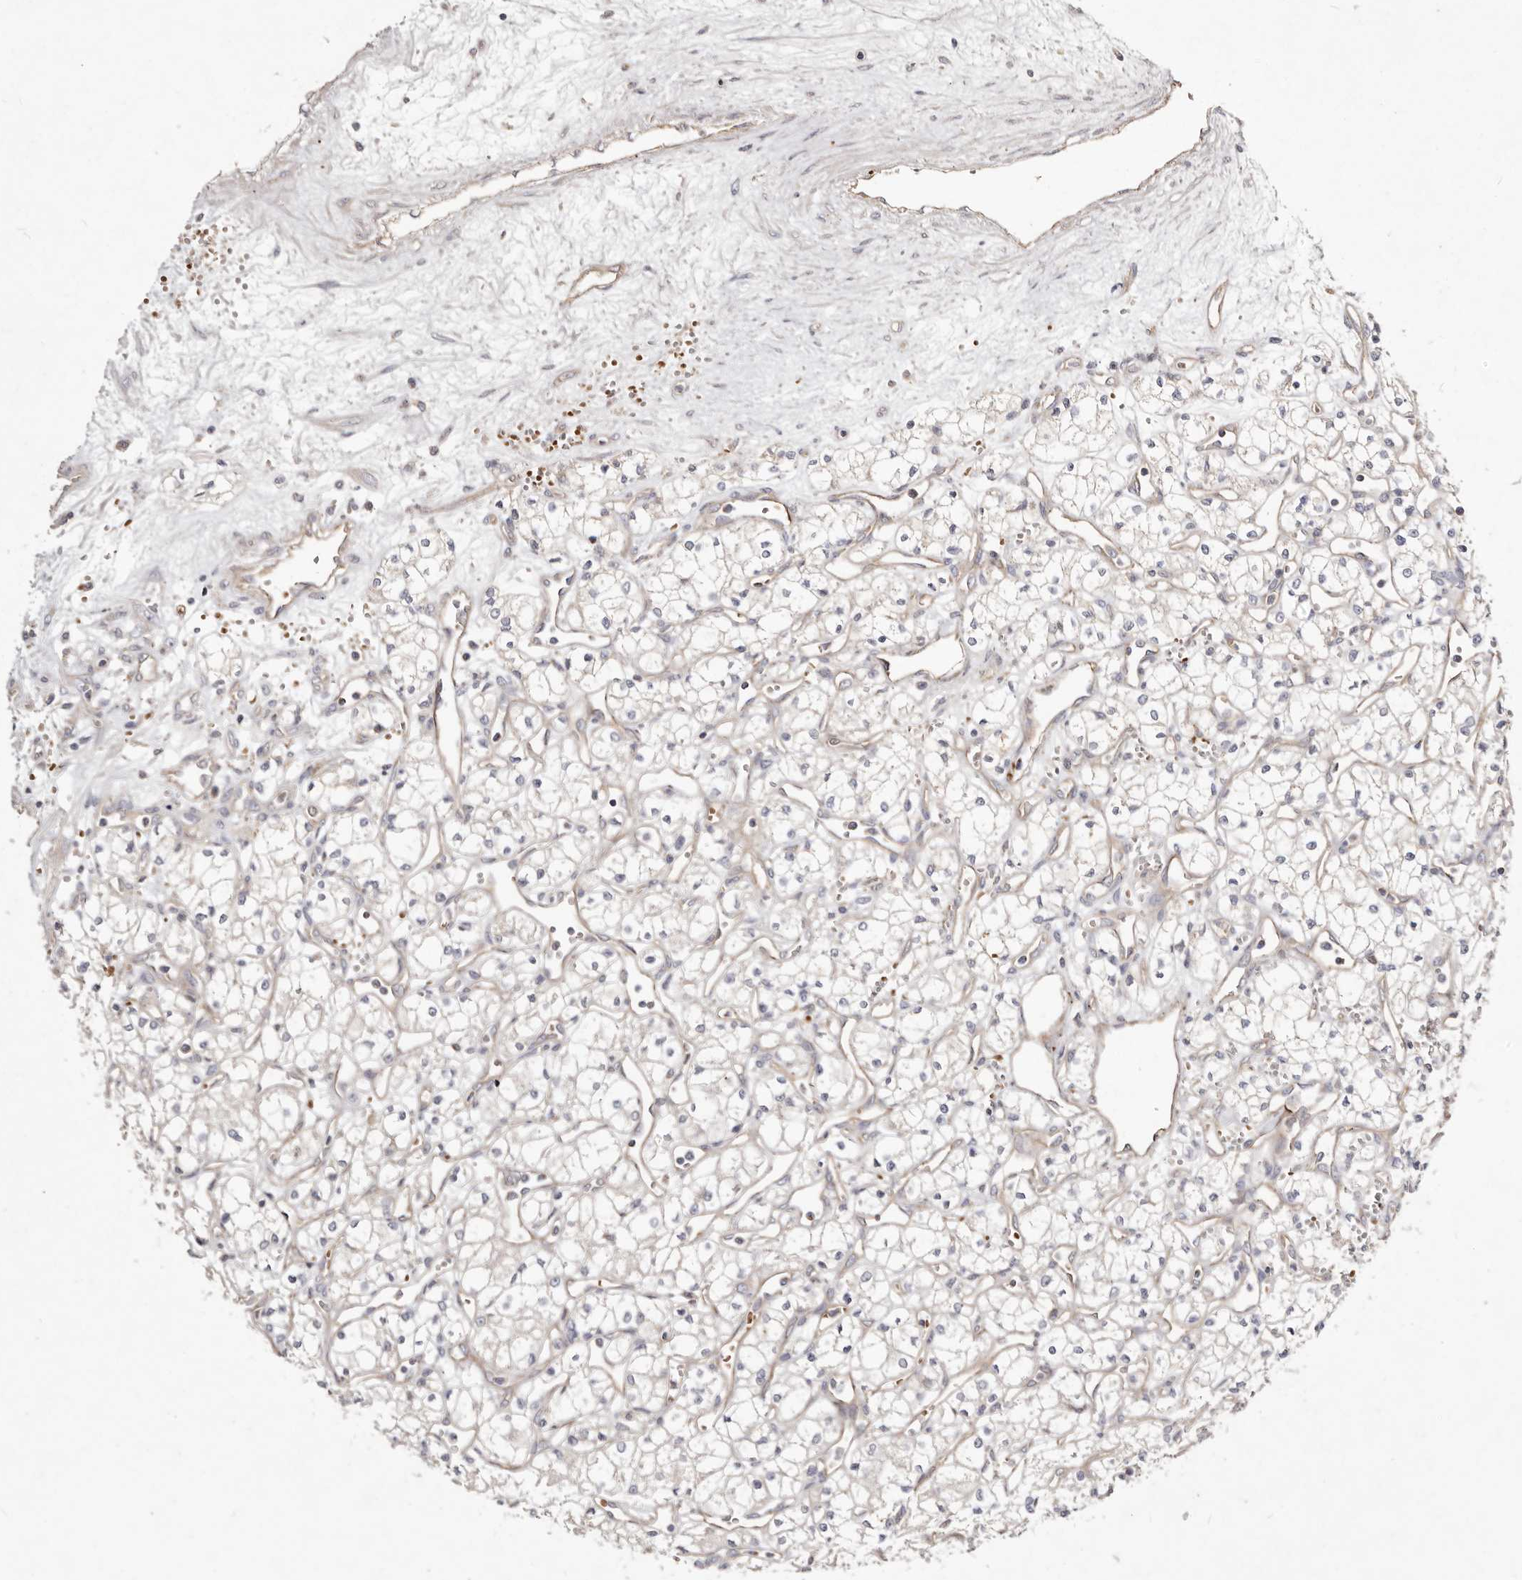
{"staining": {"intensity": "negative", "quantity": "none", "location": "none"}, "tissue": "renal cancer", "cell_type": "Tumor cells", "image_type": "cancer", "snomed": [{"axis": "morphology", "description": "Adenocarcinoma, NOS"}, {"axis": "topography", "description": "Kidney"}], "caption": "Immunohistochemistry of renal cancer (adenocarcinoma) displays no positivity in tumor cells.", "gene": "SLC25A20", "patient": {"sex": "male", "age": 59}}